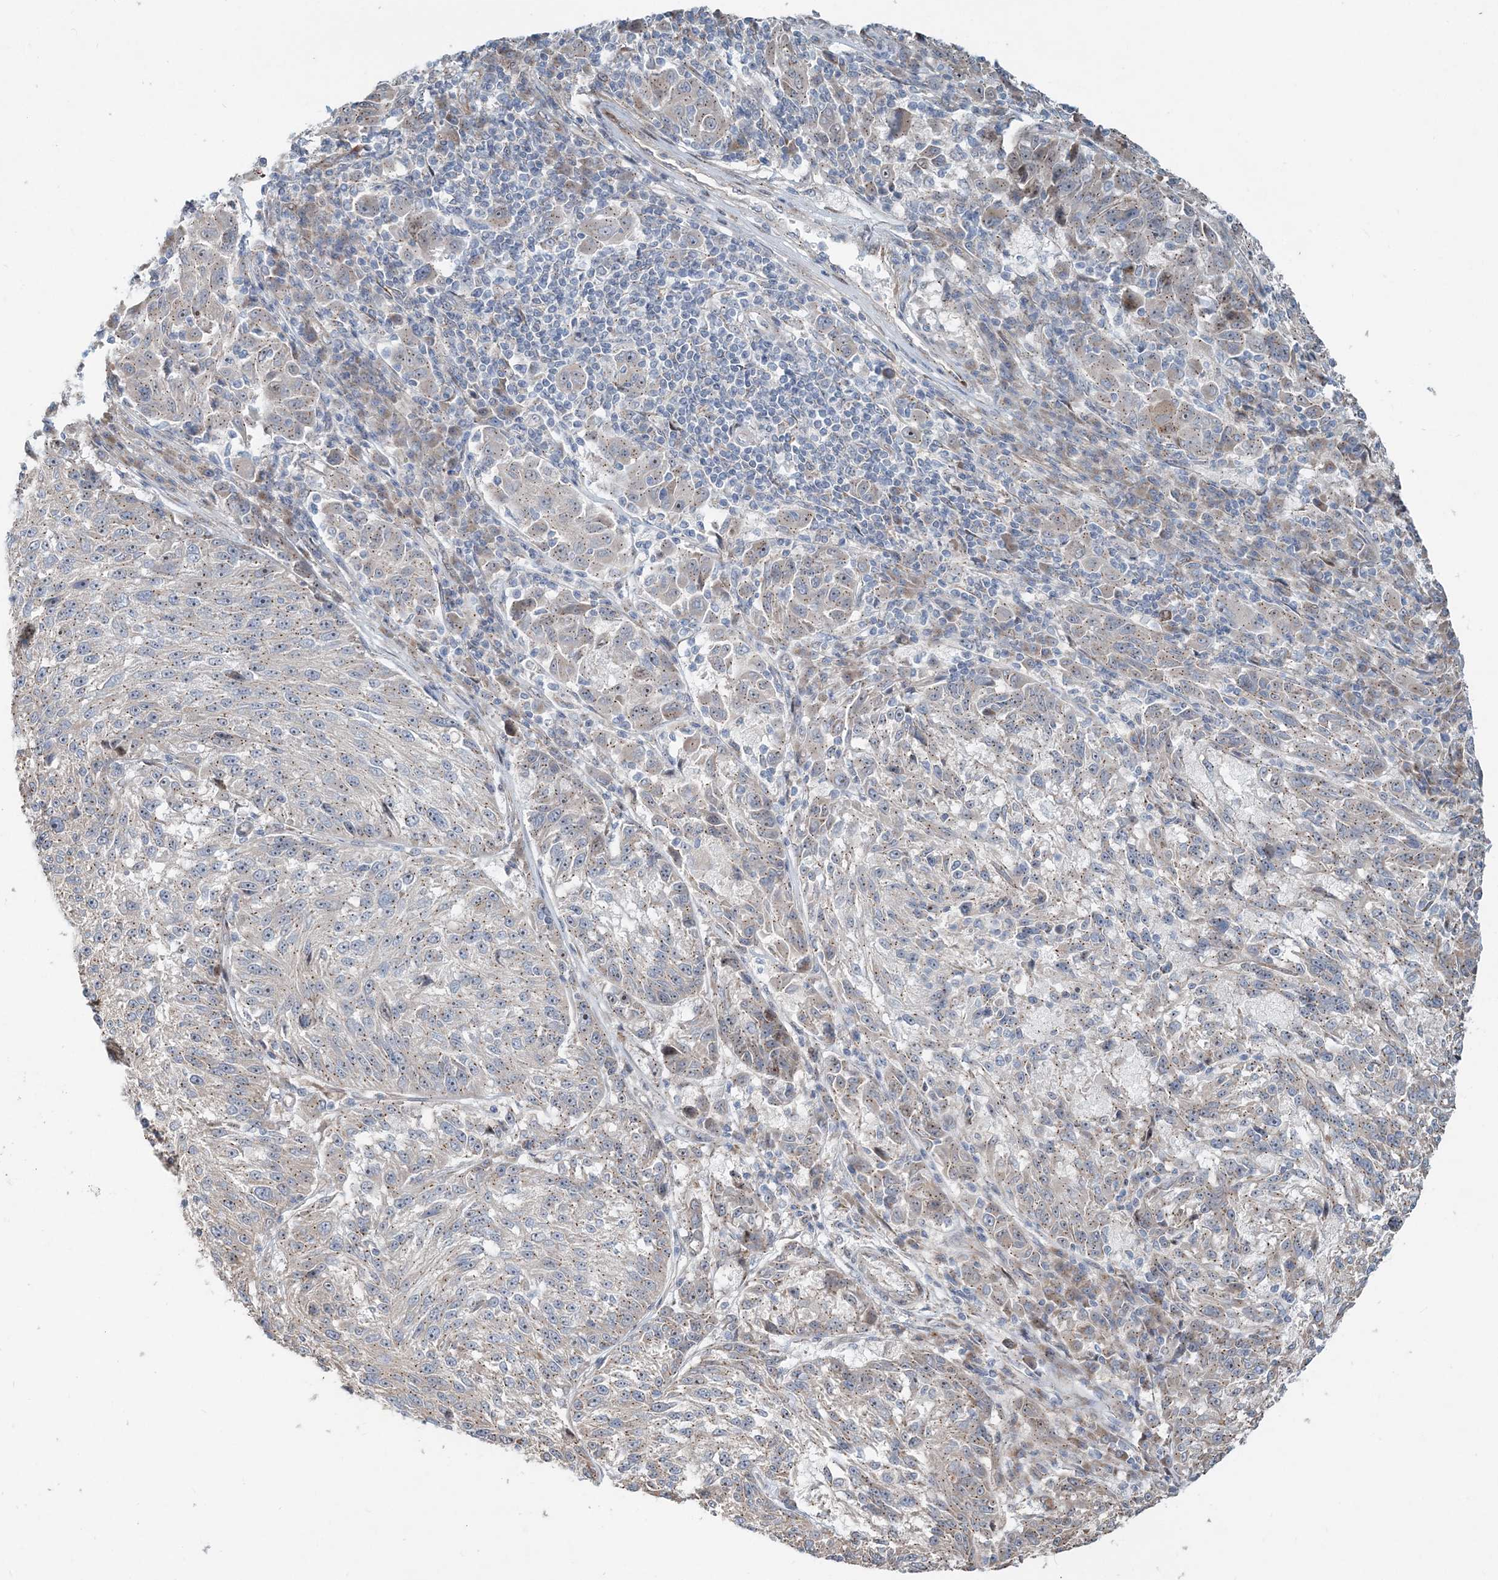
{"staining": {"intensity": "weak", "quantity": "<25%", "location": "cytoplasmic/membranous"}, "tissue": "melanoma", "cell_type": "Tumor cells", "image_type": "cancer", "snomed": [{"axis": "morphology", "description": "Malignant melanoma, NOS"}, {"axis": "topography", "description": "Skin"}], "caption": "The micrograph reveals no significant staining in tumor cells of melanoma.", "gene": "CXXC5", "patient": {"sex": "male", "age": 53}}